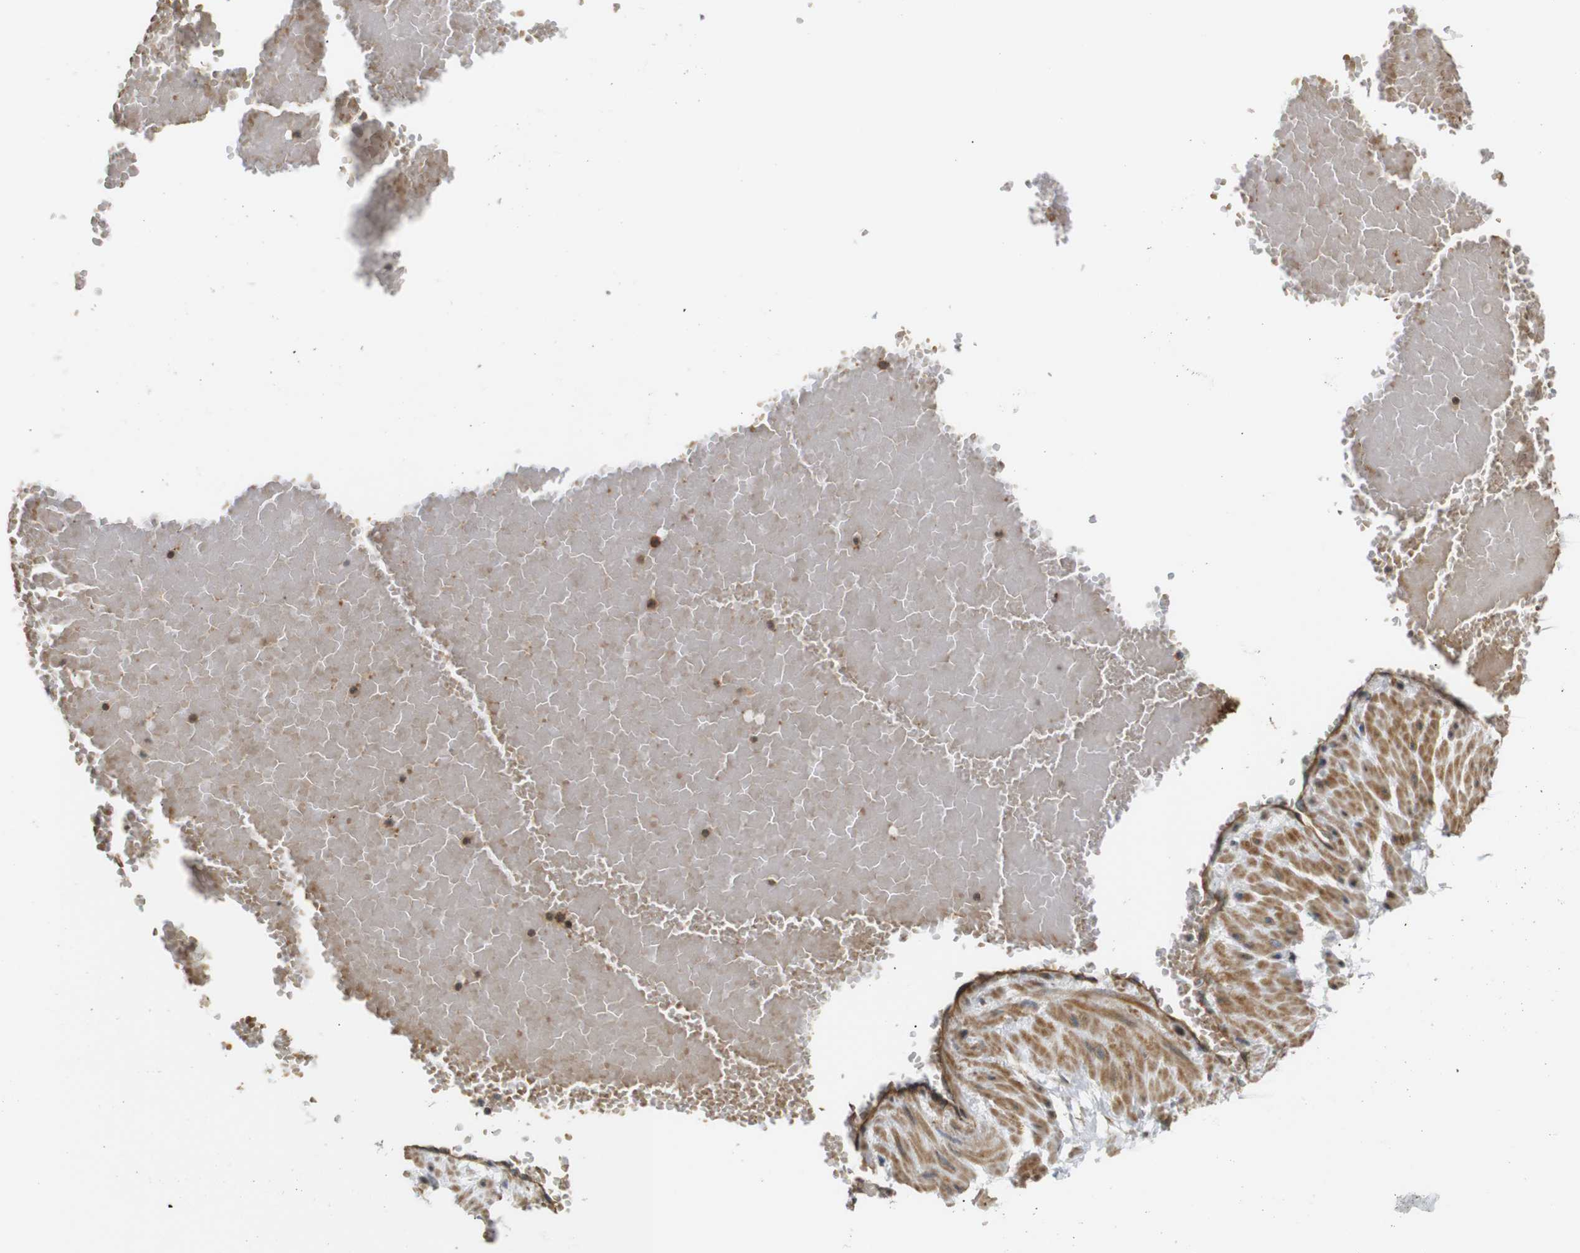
{"staining": {"intensity": "moderate", "quantity": ">75%", "location": "cytoplasmic/membranous"}, "tissue": "adipose tissue", "cell_type": "Adipocytes", "image_type": "normal", "snomed": [{"axis": "morphology", "description": "Normal tissue, NOS"}, {"axis": "topography", "description": "Soft tissue"}, {"axis": "topography", "description": "Vascular tissue"}], "caption": "Protein staining by immunohistochemistry exhibits moderate cytoplasmic/membranous expression in approximately >75% of adipocytes in unremarkable adipose tissue.", "gene": "RPTOR", "patient": {"sex": "female", "age": 35}}